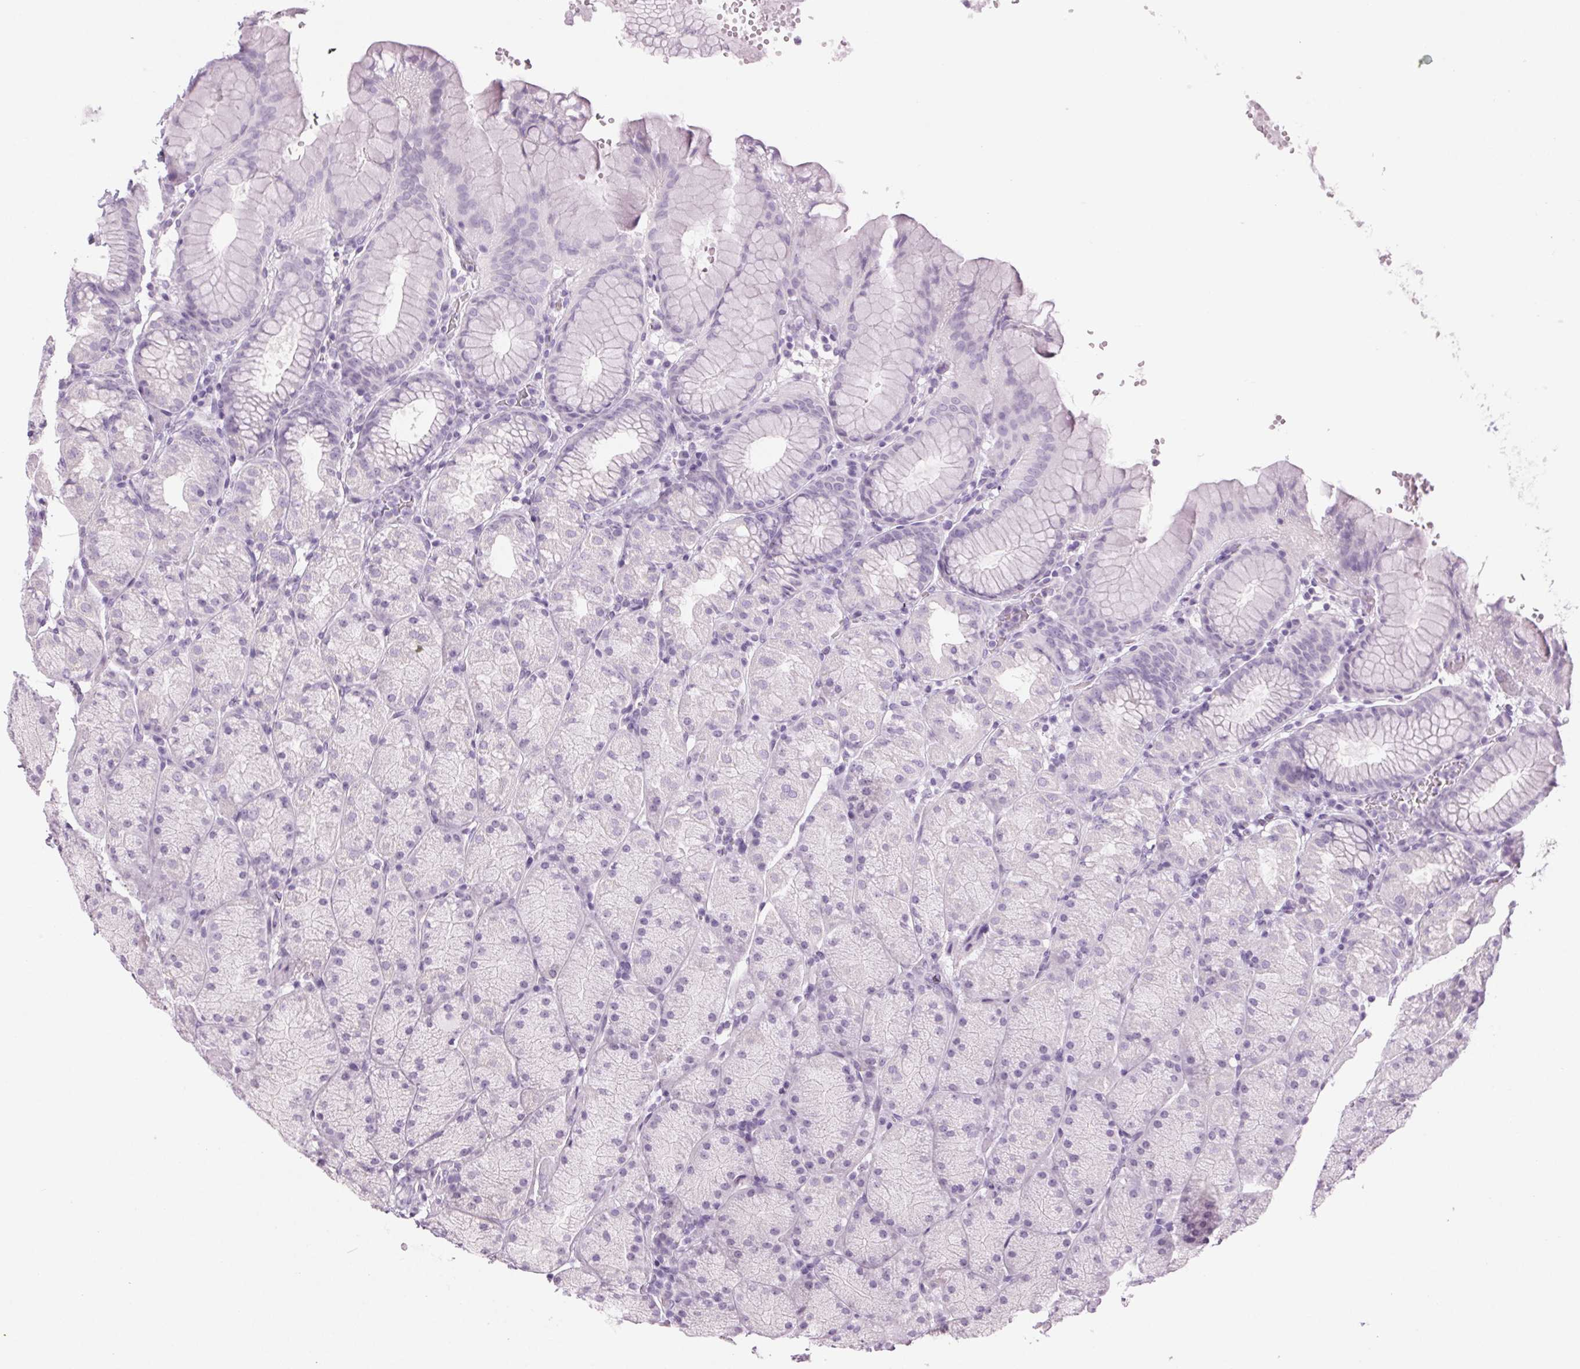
{"staining": {"intensity": "negative", "quantity": "none", "location": "none"}, "tissue": "stomach", "cell_type": "Glandular cells", "image_type": "normal", "snomed": [{"axis": "morphology", "description": "Normal tissue, NOS"}, {"axis": "topography", "description": "Stomach, upper"}, {"axis": "topography", "description": "Stomach"}], "caption": "A high-resolution micrograph shows IHC staining of benign stomach, which shows no significant expression in glandular cells. Brightfield microscopy of IHC stained with DAB (3,3'-diaminobenzidine) (brown) and hematoxylin (blue), captured at high magnification.", "gene": "LRP2", "patient": {"sex": "male", "age": 76}}